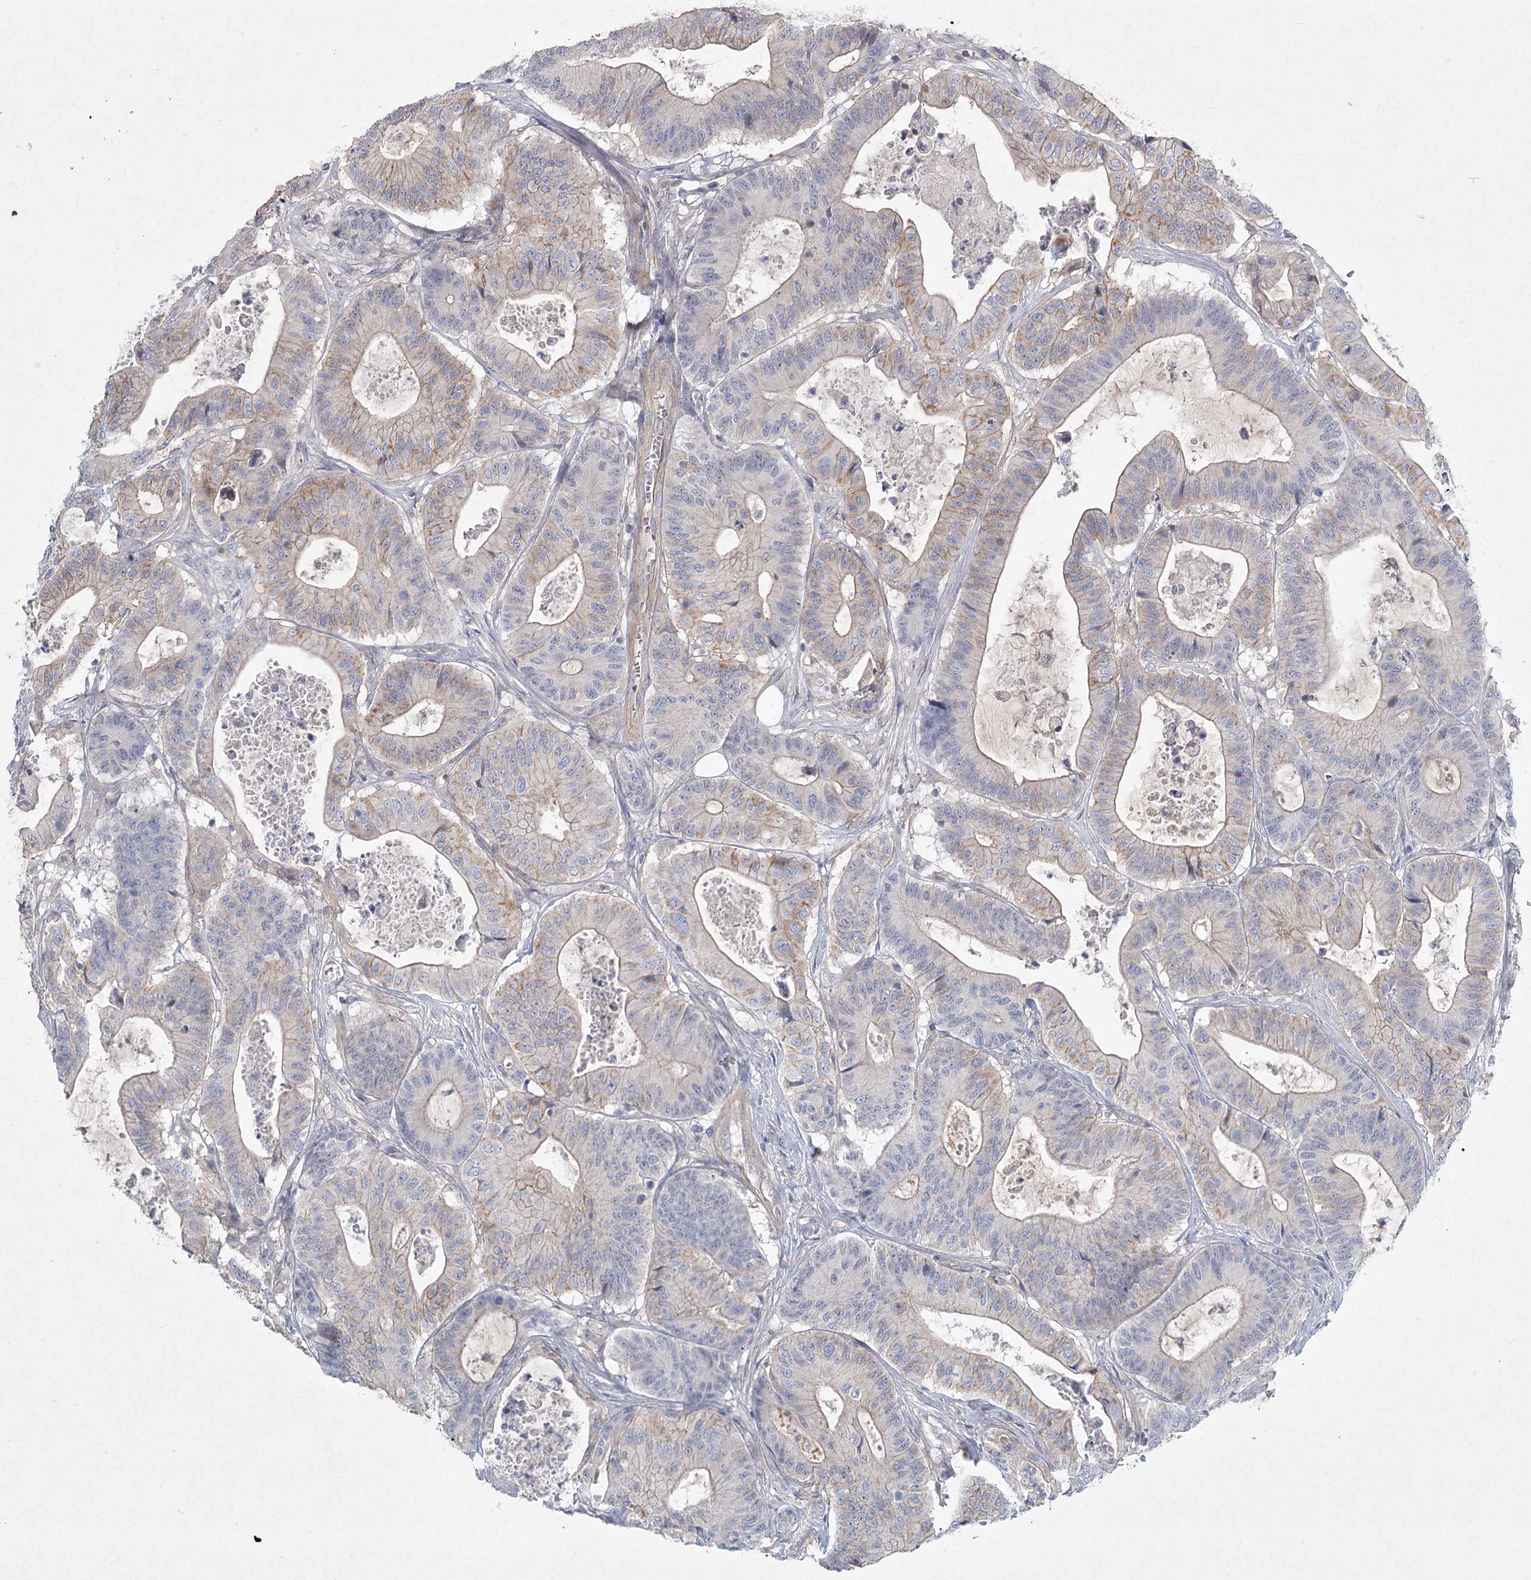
{"staining": {"intensity": "weak", "quantity": "<25%", "location": "cytoplasmic/membranous"}, "tissue": "colorectal cancer", "cell_type": "Tumor cells", "image_type": "cancer", "snomed": [{"axis": "morphology", "description": "Adenocarcinoma, NOS"}, {"axis": "topography", "description": "Colon"}], "caption": "Immunohistochemistry image of neoplastic tissue: adenocarcinoma (colorectal) stained with DAB exhibits no significant protein positivity in tumor cells.", "gene": "DNMBP", "patient": {"sex": "female", "age": 84}}